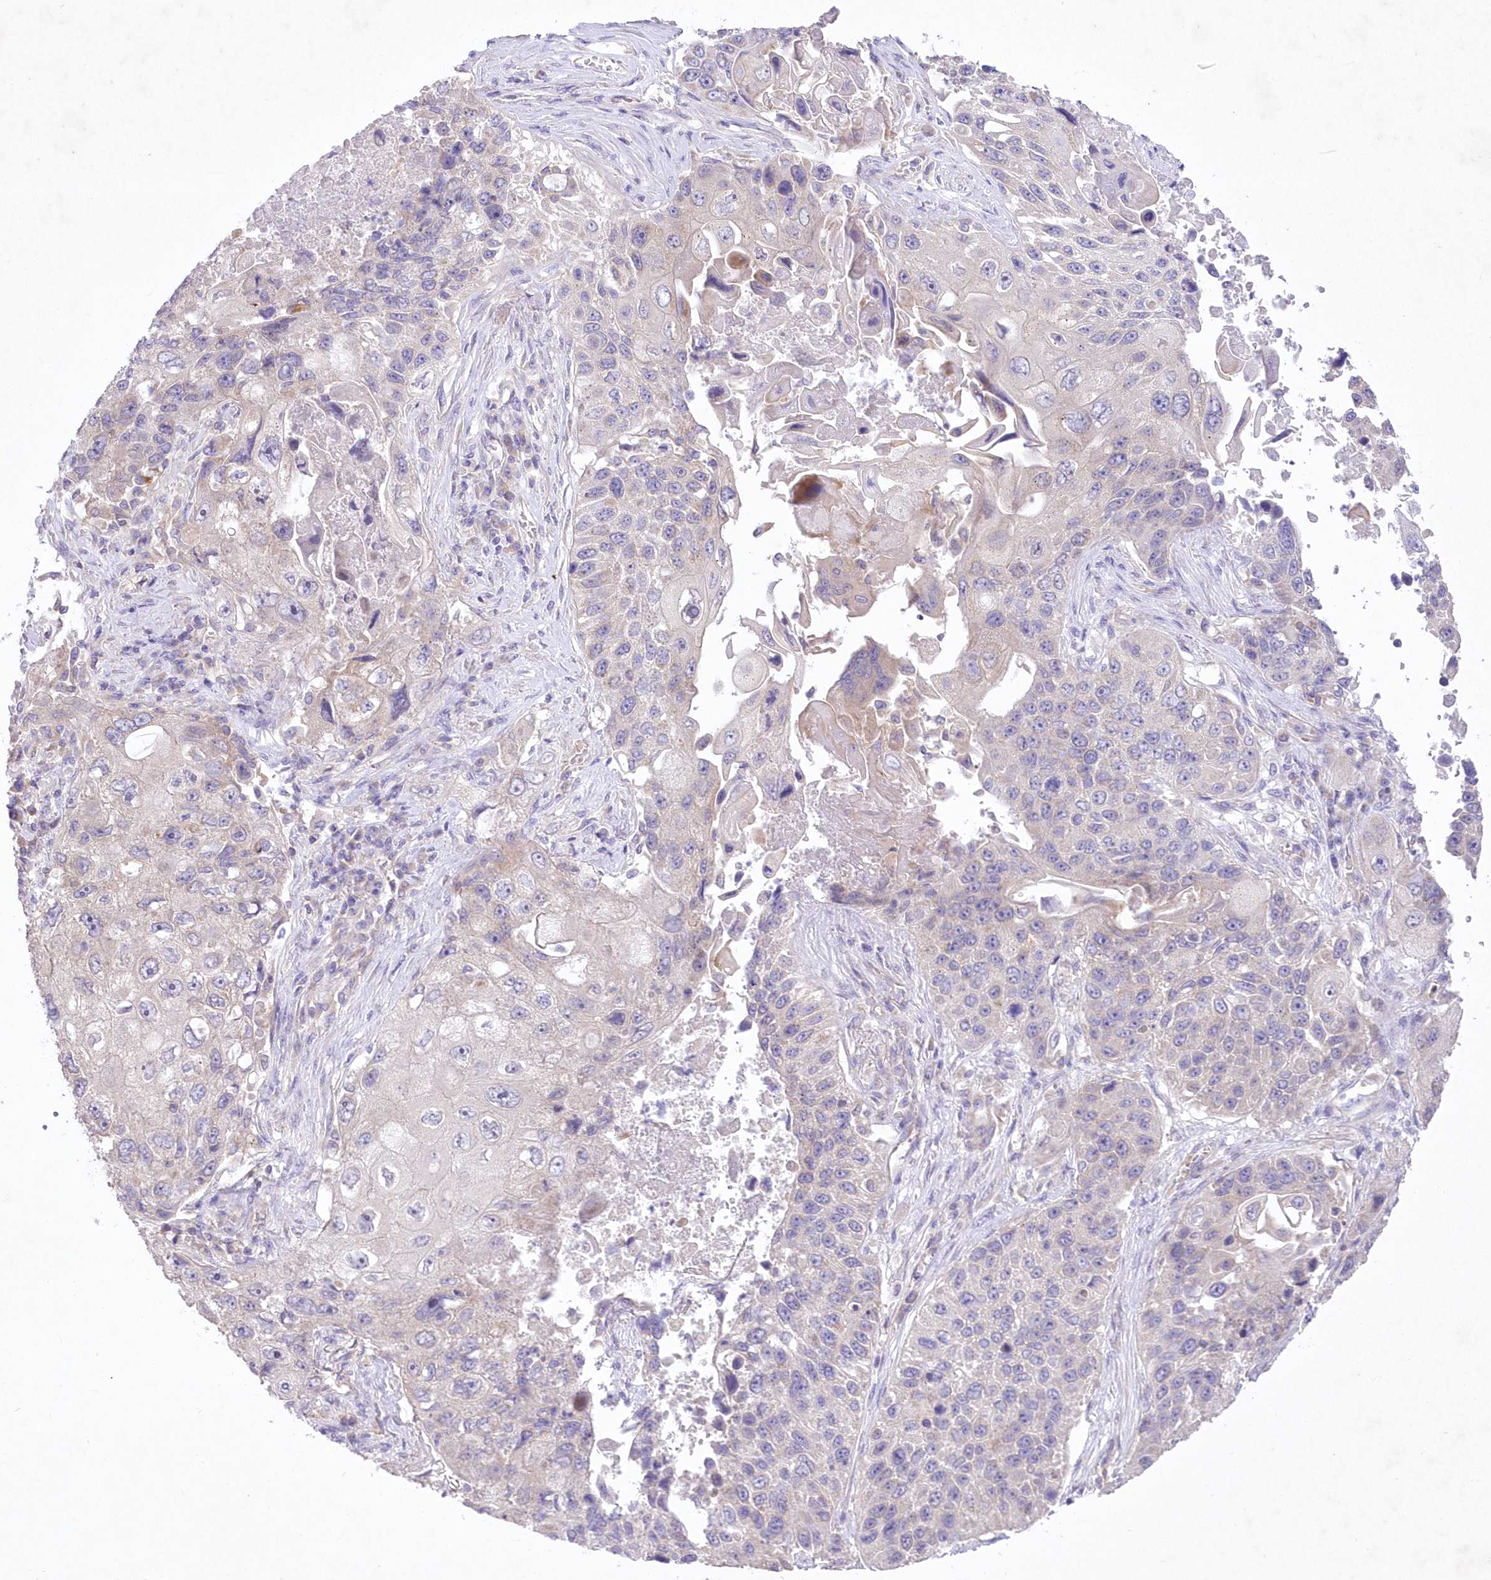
{"staining": {"intensity": "negative", "quantity": "none", "location": "none"}, "tissue": "lung cancer", "cell_type": "Tumor cells", "image_type": "cancer", "snomed": [{"axis": "morphology", "description": "Squamous cell carcinoma, NOS"}, {"axis": "topography", "description": "Lung"}], "caption": "Tumor cells are negative for protein expression in human lung squamous cell carcinoma.", "gene": "ITSN2", "patient": {"sex": "male", "age": 61}}